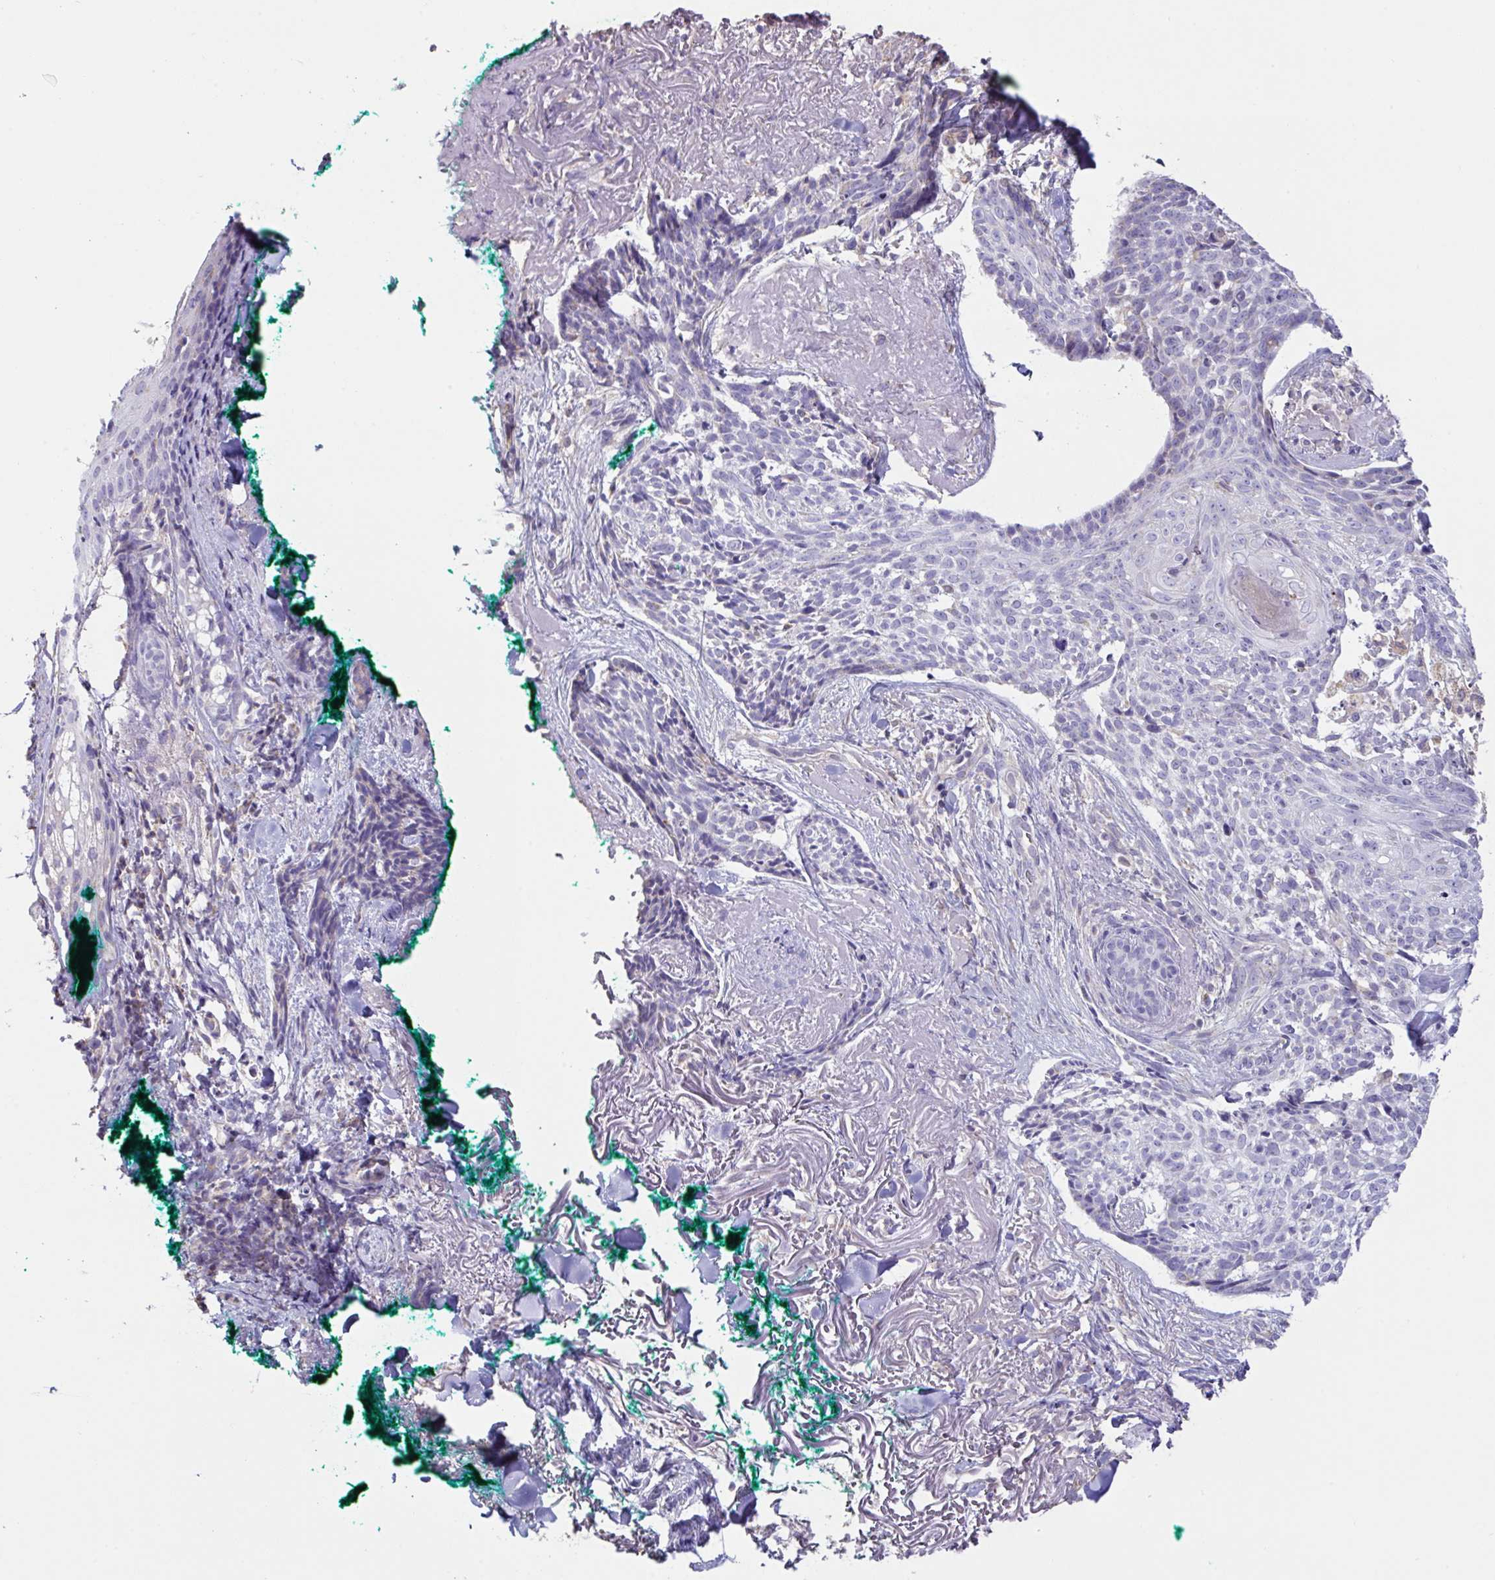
{"staining": {"intensity": "negative", "quantity": "none", "location": "none"}, "tissue": "skin cancer", "cell_type": "Tumor cells", "image_type": "cancer", "snomed": [{"axis": "morphology", "description": "Basal cell carcinoma"}, {"axis": "topography", "description": "Skin"}, {"axis": "topography", "description": "Skin of face"}], "caption": "Tumor cells show no significant positivity in skin basal cell carcinoma. The staining is performed using DAB (3,3'-diaminobenzidine) brown chromogen with nuclei counter-stained in using hematoxylin.", "gene": "DOK7", "patient": {"sex": "female", "age": 95}}